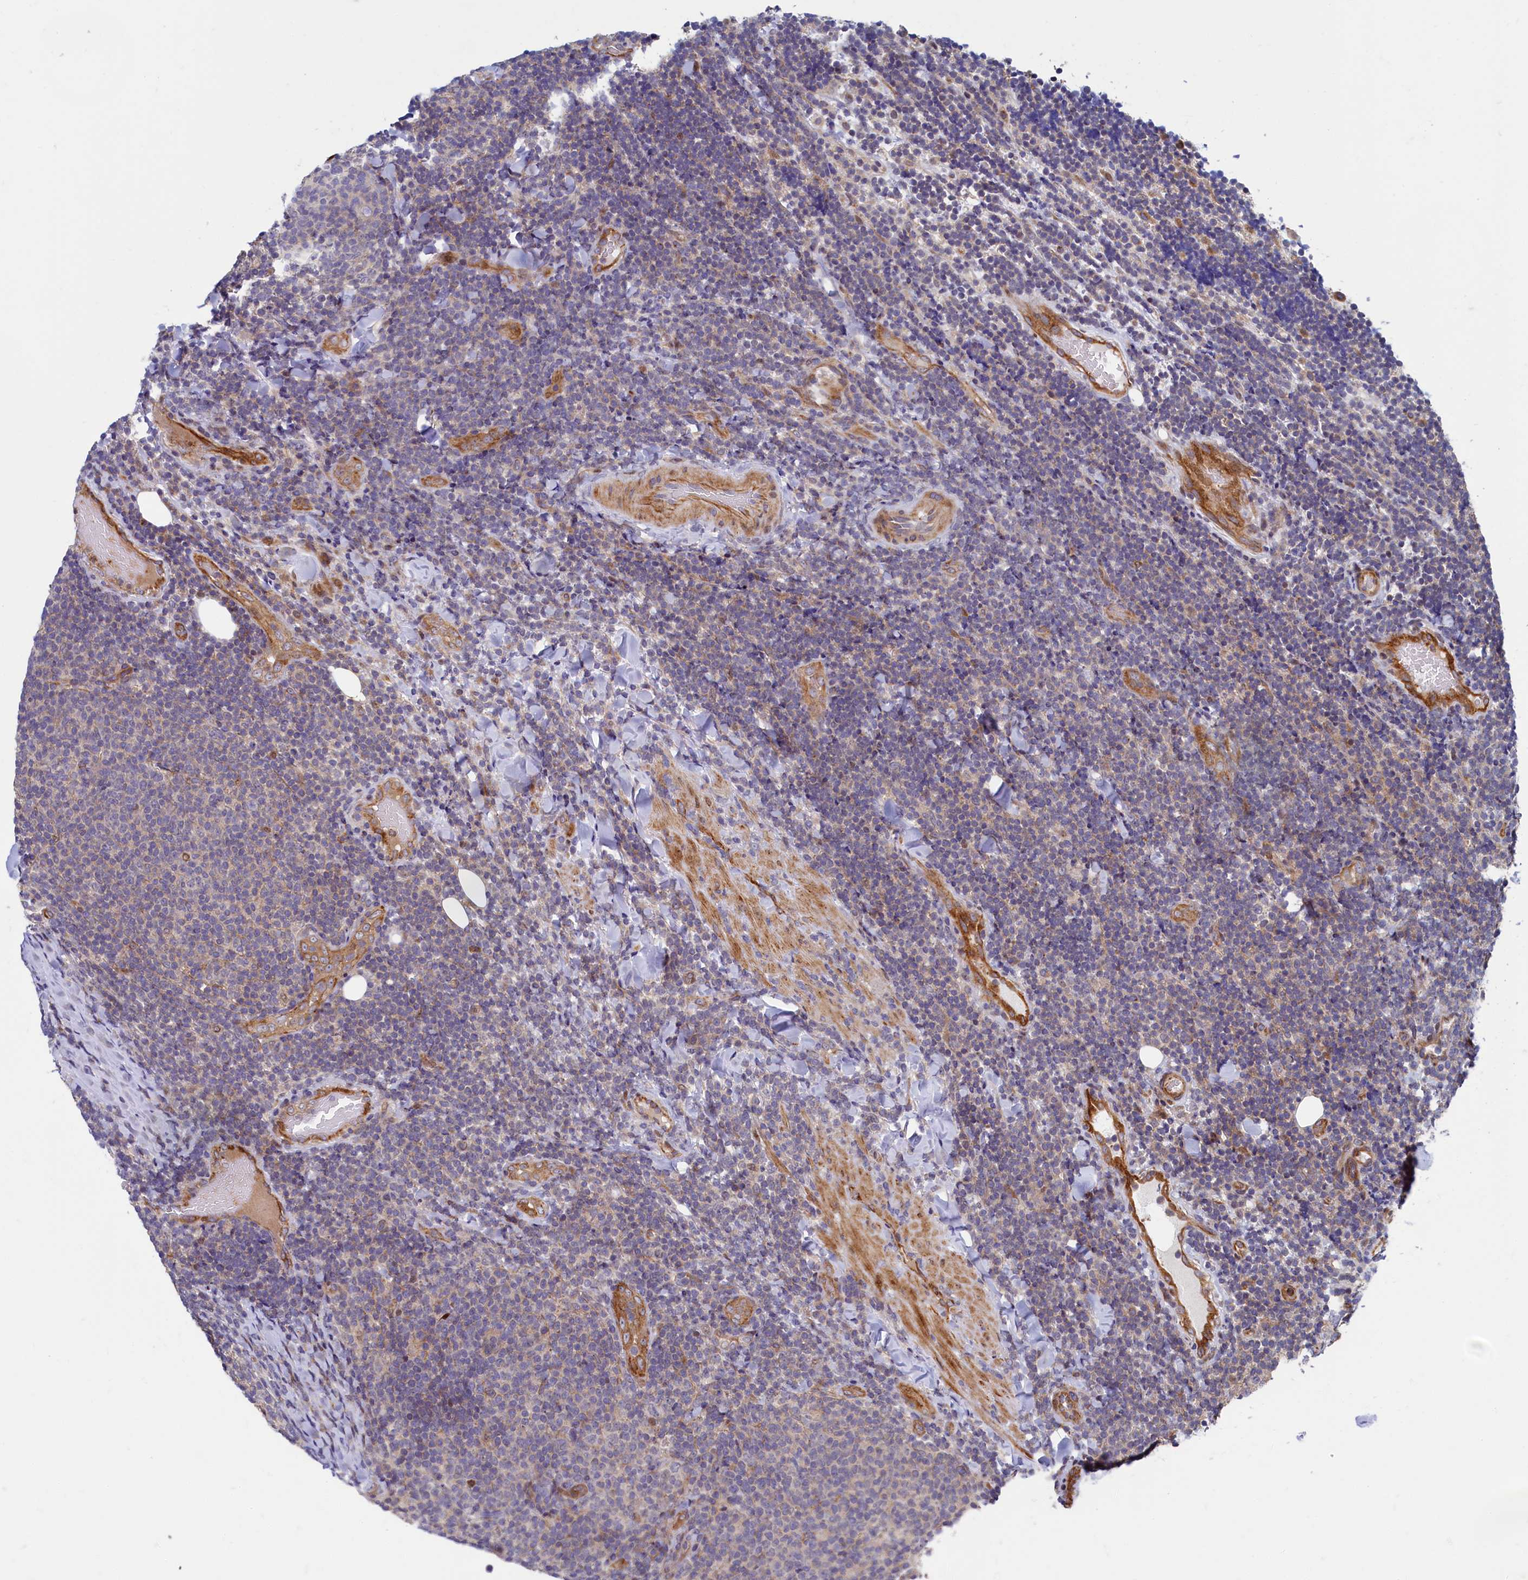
{"staining": {"intensity": "weak", "quantity": "<25%", "location": "cytoplasmic/membranous"}, "tissue": "lymphoma", "cell_type": "Tumor cells", "image_type": "cancer", "snomed": [{"axis": "morphology", "description": "Malignant lymphoma, non-Hodgkin's type, Low grade"}, {"axis": "topography", "description": "Lymph node"}], "caption": "Micrograph shows no protein positivity in tumor cells of low-grade malignant lymphoma, non-Hodgkin's type tissue.", "gene": "PIK3C3", "patient": {"sex": "male", "age": 66}}